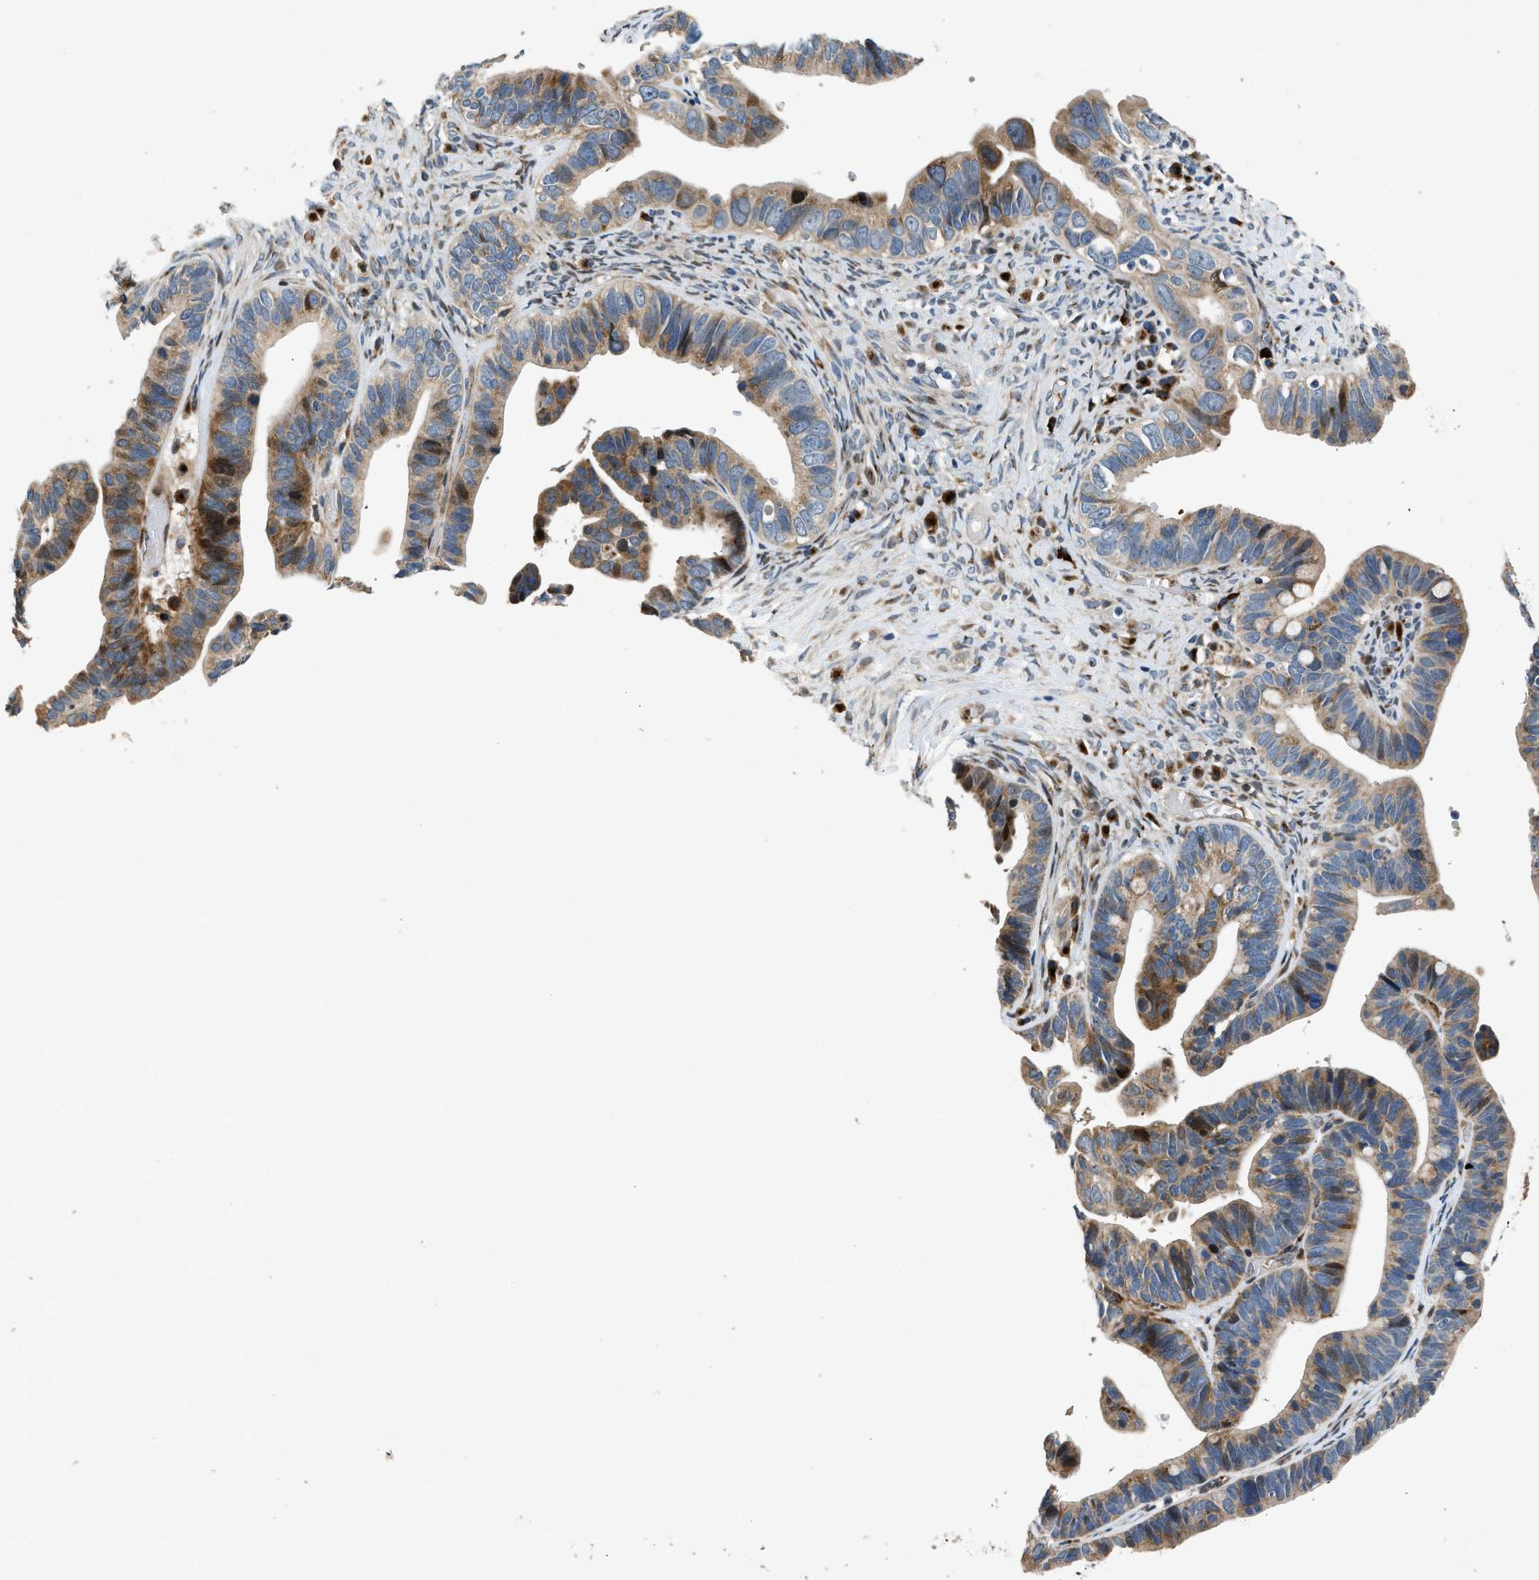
{"staining": {"intensity": "moderate", "quantity": ">75%", "location": "cytoplasmic/membranous"}, "tissue": "ovarian cancer", "cell_type": "Tumor cells", "image_type": "cancer", "snomed": [{"axis": "morphology", "description": "Cystadenocarcinoma, serous, NOS"}, {"axis": "topography", "description": "Ovary"}], "caption": "An image of ovarian serous cystadenocarcinoma stained for a protein exhibits moderate cytoplasmic/membranous brown staining in tumor cells.", "gene": "FUT8", "patient": {"sex": "female", "age": 56}}